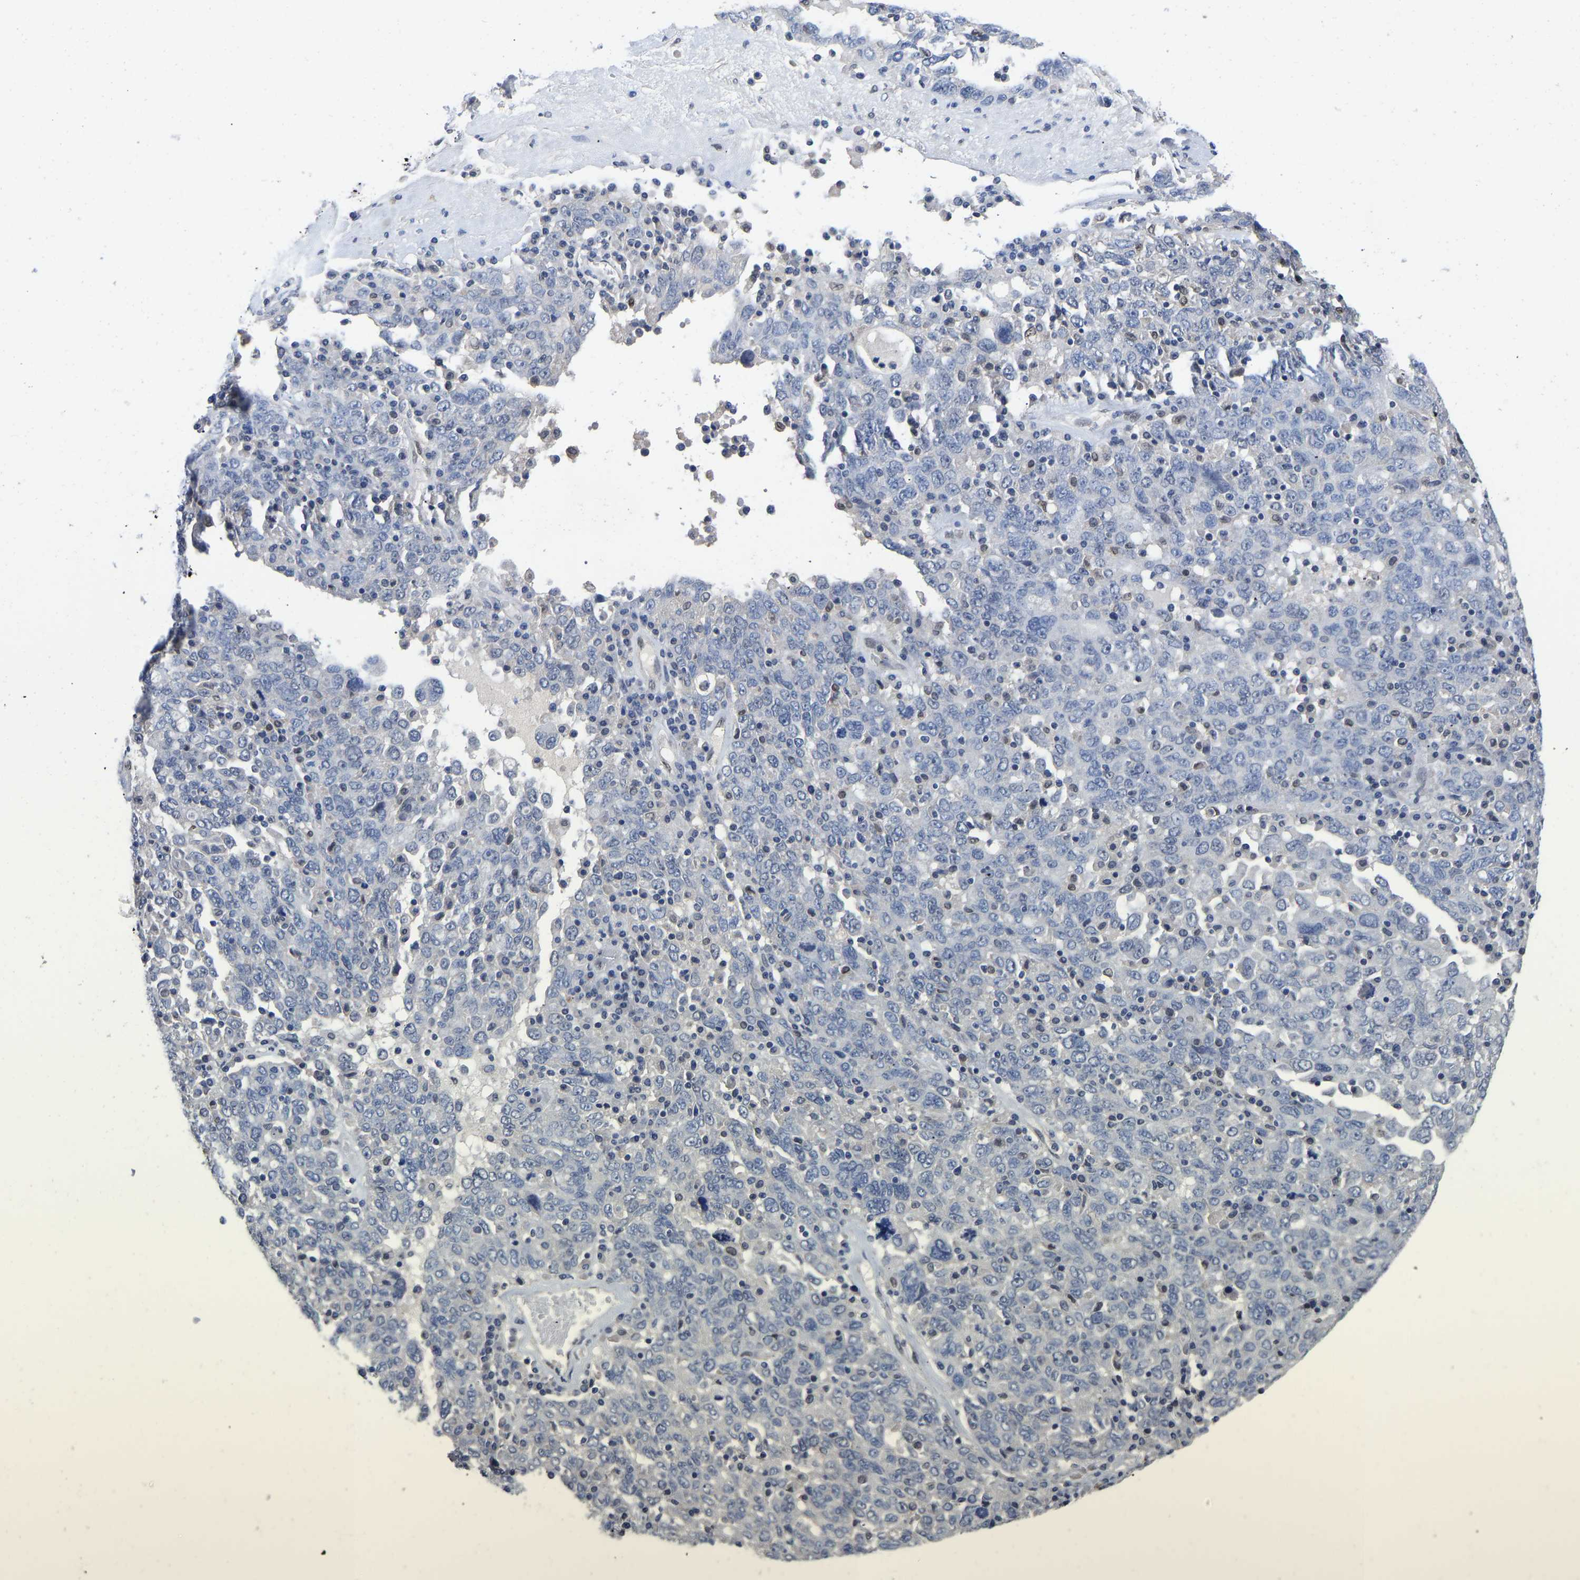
{"staining": {"intensity": "negative", "quantity": "none", "location": "none"}, "tissue": "ovarian cancer", "cell_type": "Tumor cells", "image_type": "cancer", "snomed": [{"axis": "morphology", "description": "Carcinoma, endometroid"}, {"axis": "topography", "description": "Ovary"}], "caption": "IHC micrograph of neoplastic tissue: human endometroid carcinoma (ovarian) stained with DAB shows no significant protein staining in tumor cells.", "gene": "QKI", "patient": {"sex": "female", "age": 62}}